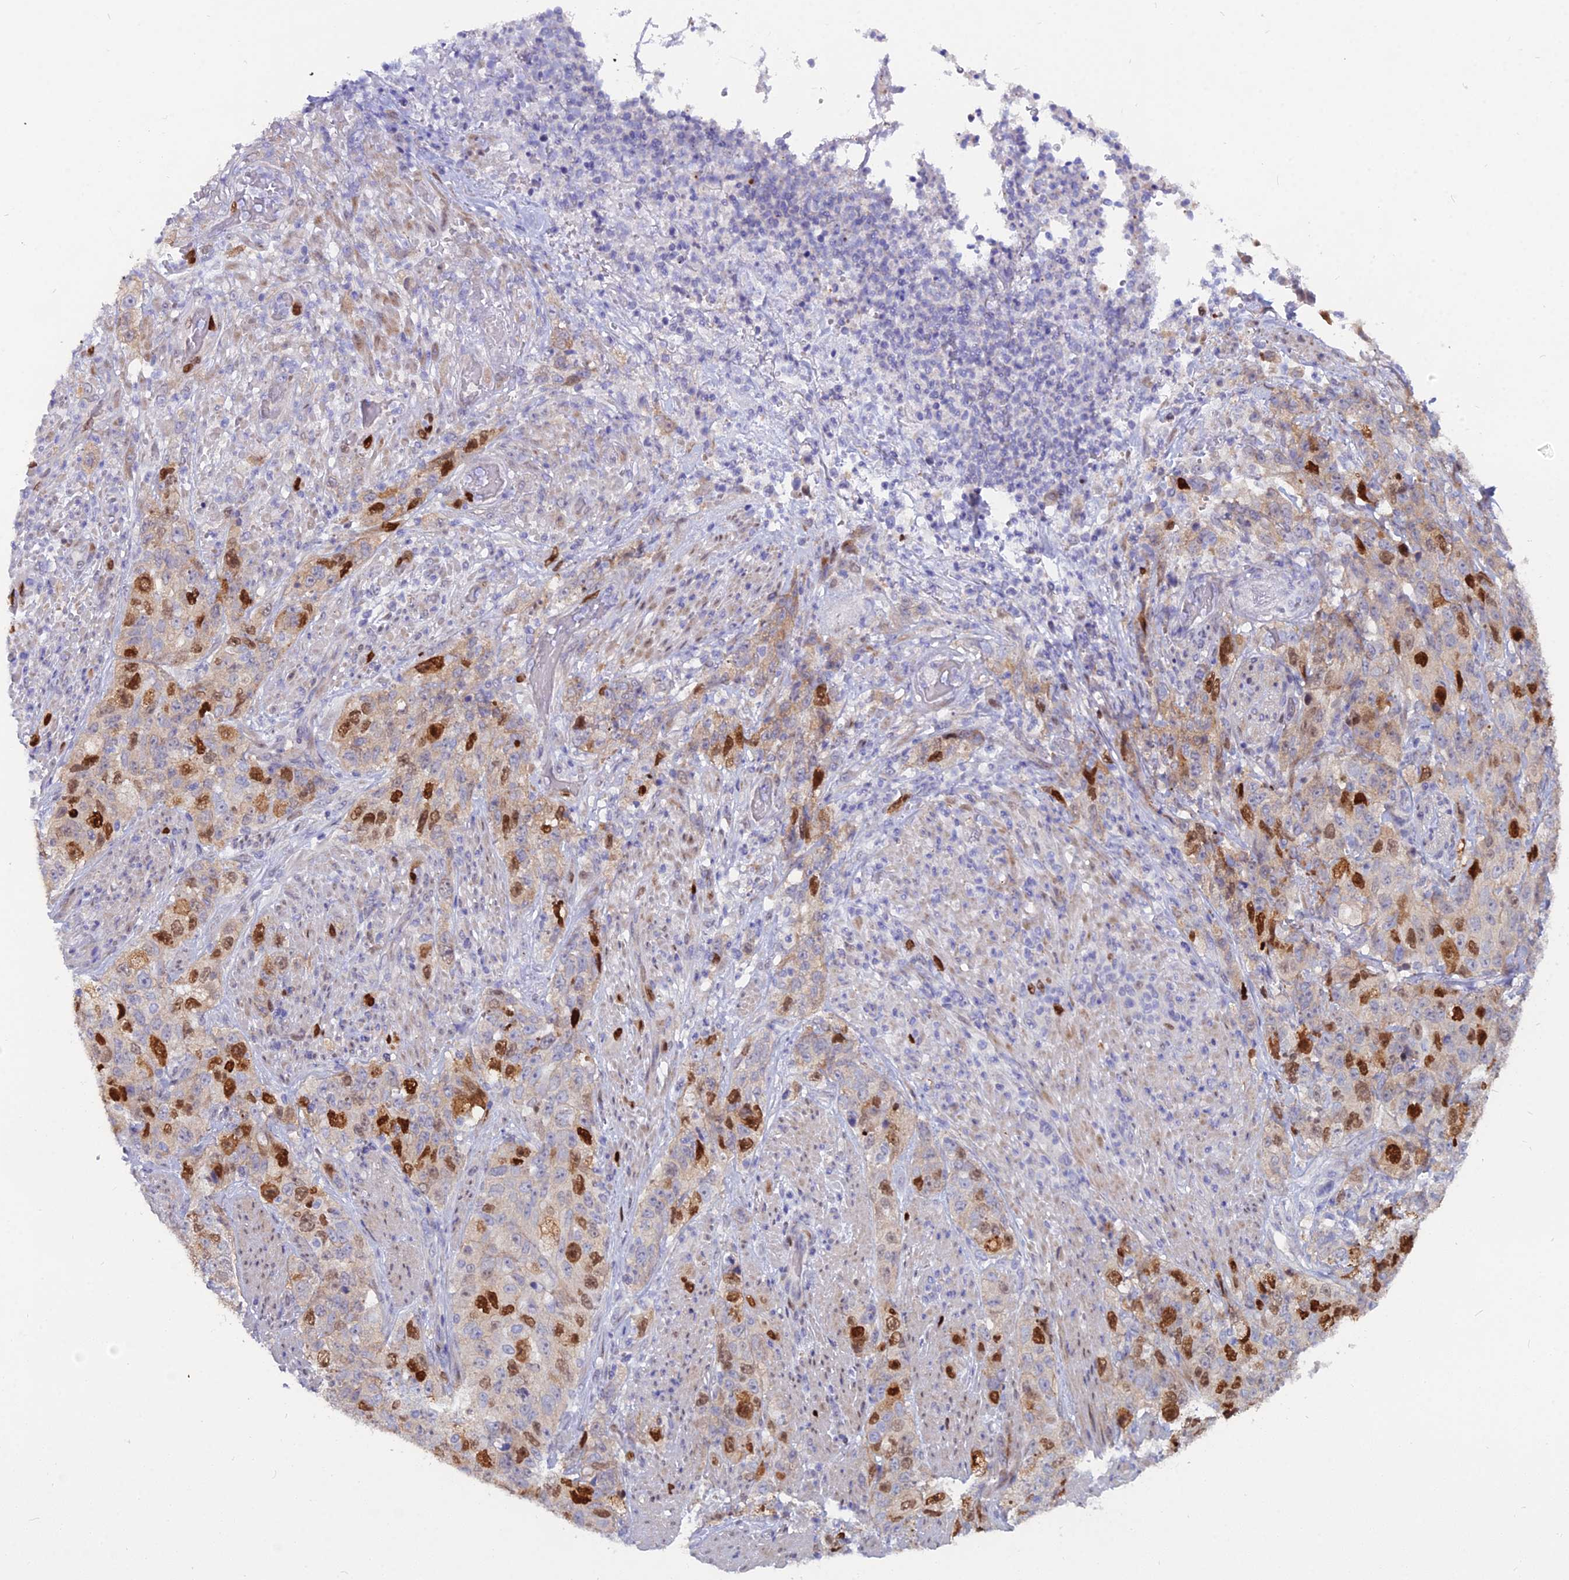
{"staining": {"intensity": "strong", "quantity": "<25%", "location": "nuclear"}, "tissue": "stomach cancer", "cell_type": "Tumor cells", "image_type": "cancer", "snomed": [{"axis": "morphology", "description": "Adenocarcinoma, NOS"}, {"axis": "topography", "description": "Stomach"}], "caption": "Protein positivity by IHC displays strong nuclear expression in approximately <25% of tumor cells in adenocarcinoma (stomach).", "gene": "NUSAP1", "patient": {"sex": "male", "age": 48}}